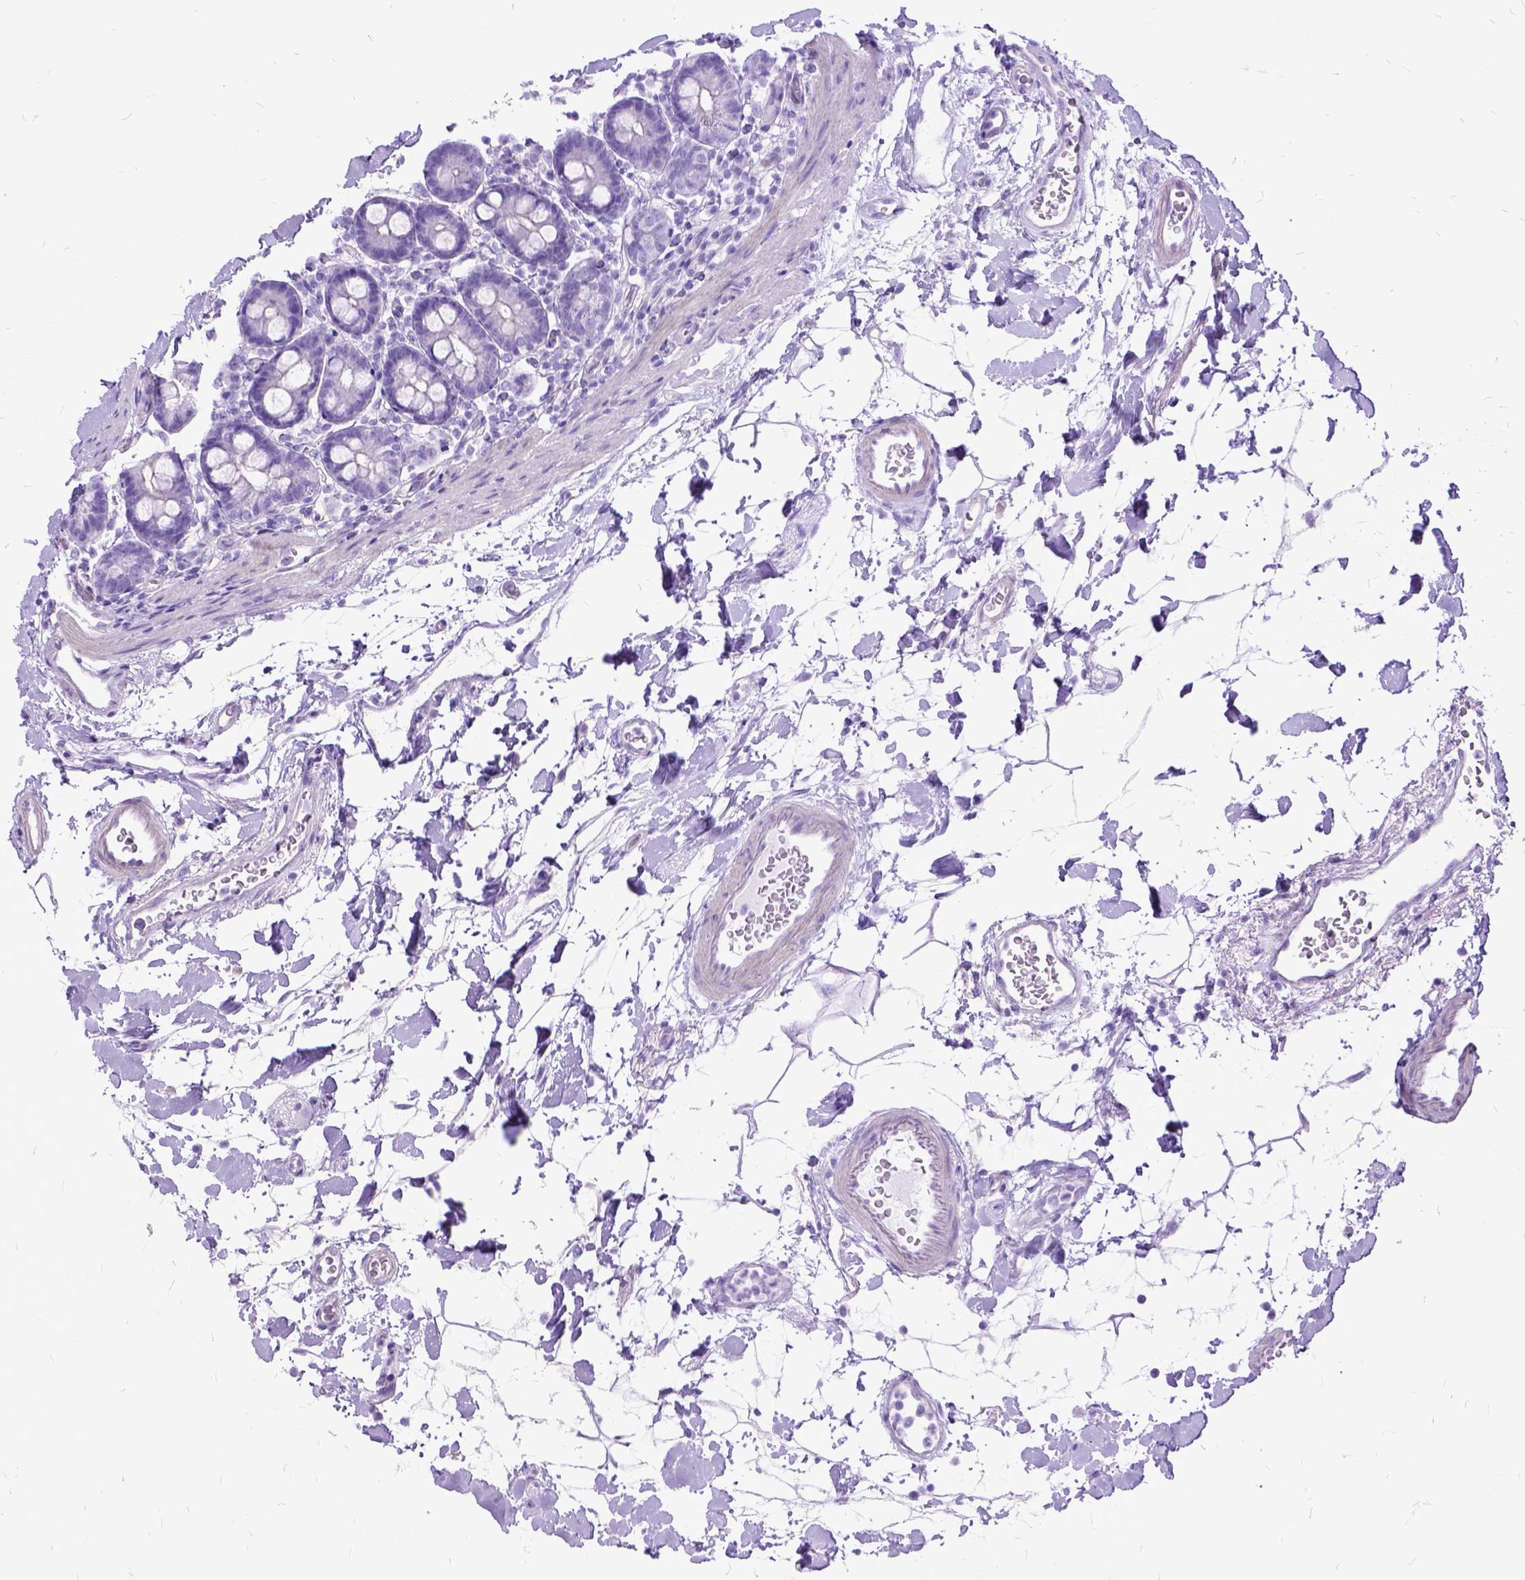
{"staining": {"intensity": "negative", "quantity": "none", "location": "none"}, "tissue": "duodenum", "cell_type": "Glandular cells", "image_type": "normal", "snomed": [{"axis": "morphology", "description": "Normal tissue, NOS"}, {"axis": "topography", "description": "Pancreas"}, {"axis": "topography", "description": "Duodenum"}], "caption": "This photomicrograph is of unremarkable duodenum stained with immunohistochemistry to label a protein in brown with the nuclei are counter-stained blue. There is no expression in glandular cells. (Brightfield microscopy of DAB (3,3'-diaminobenzidine) IHC at high magnification).", "gene": "ARL9", "patient": {"sex": "male", "age": 59}}